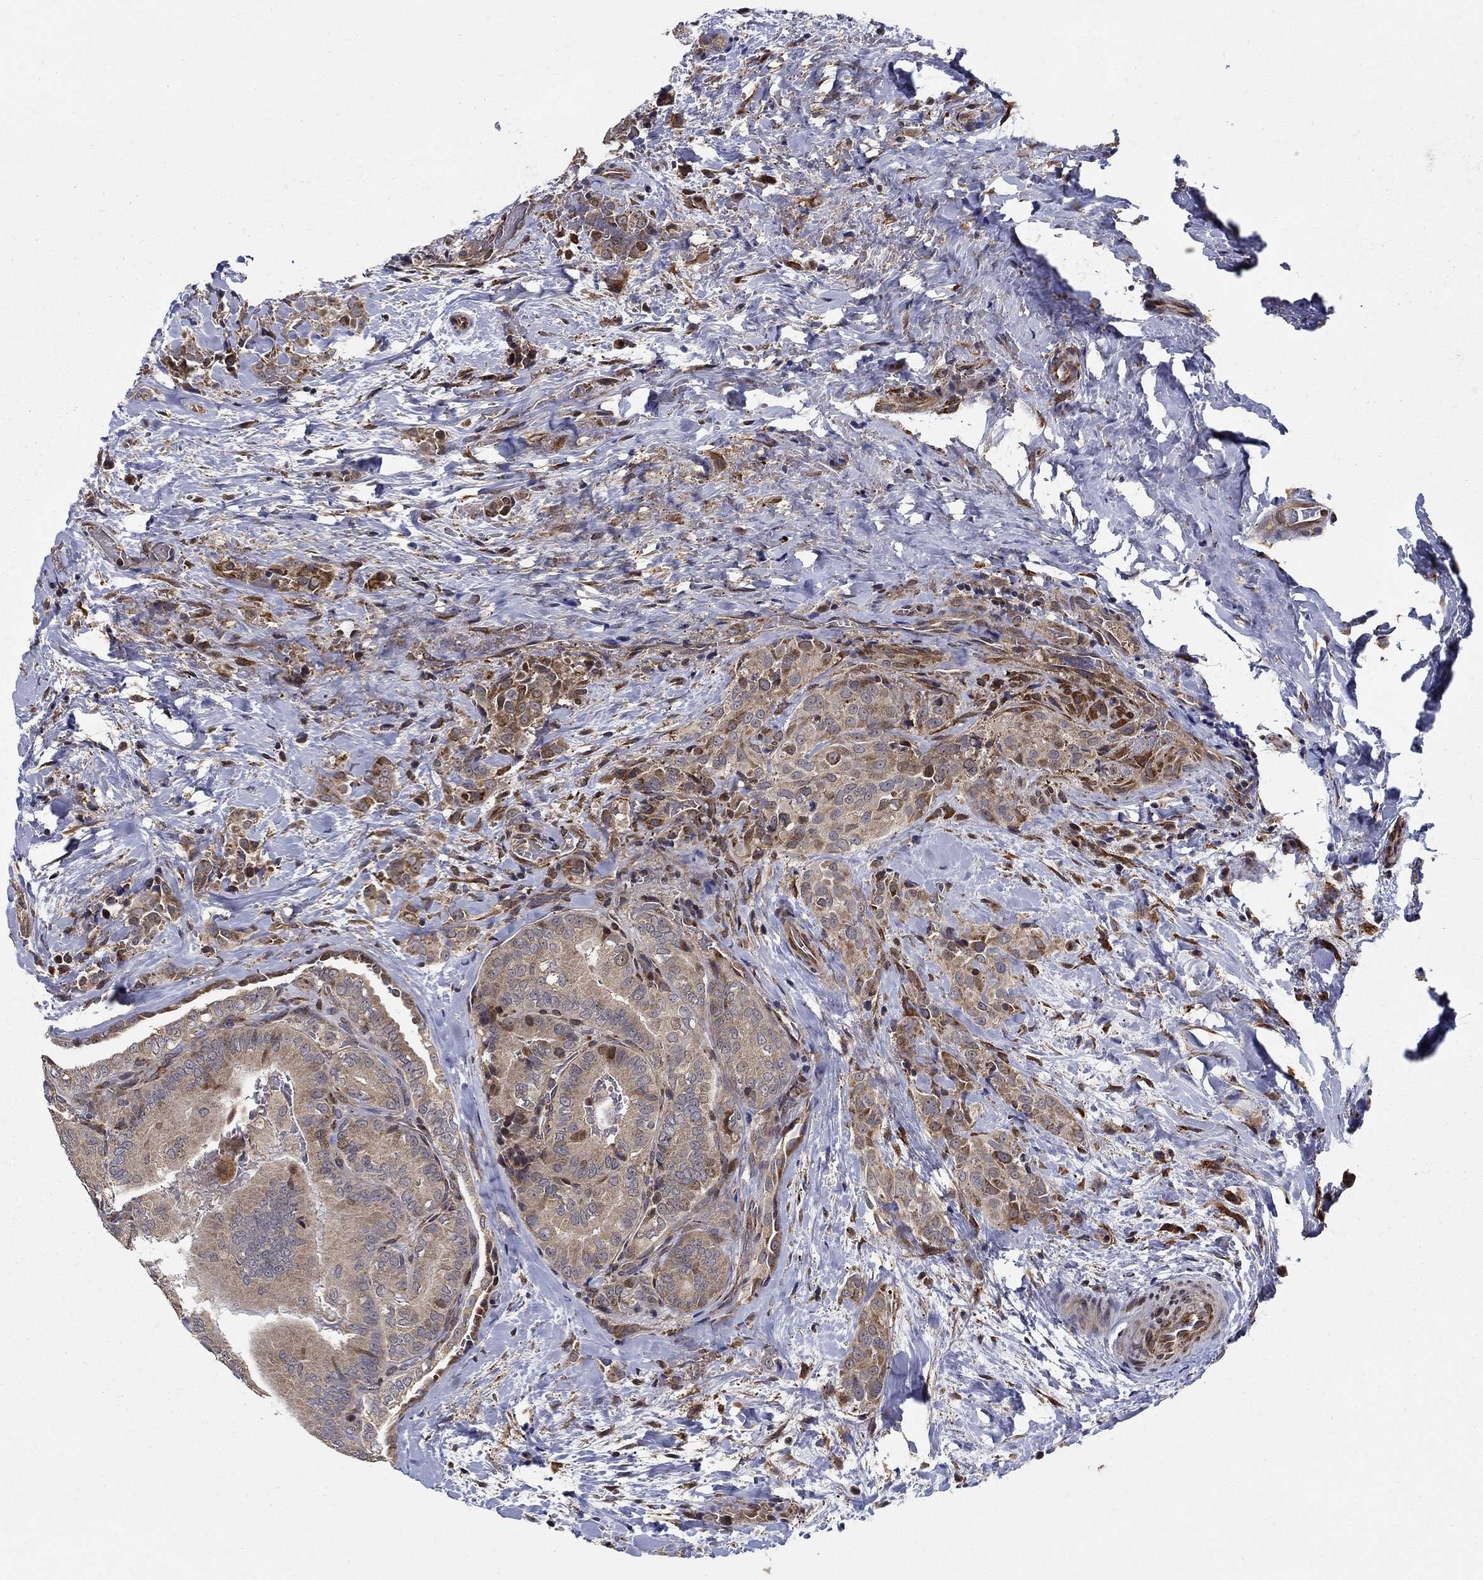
{"staining": {"intensity": "strong", "quantity": "<25%", "location": "nuclear"}, "tissue": "thyroid cancer", "cell_type": "Tumor cells", "image_type": "cancer", "snomed": [{"axis": "morphology", "description": "Papillary adenocarcinoma, NOS"}, {"axis": "topography", "description": "Thyroid gland"}], "caption": "IHC of human papillary adenocarcinoma (thyroid) reveals medium levels of strong nuclear expression in about <25% of tumor cells.", "gene": "ZNF594", "patient": {"sex": "male", "age": 61}}